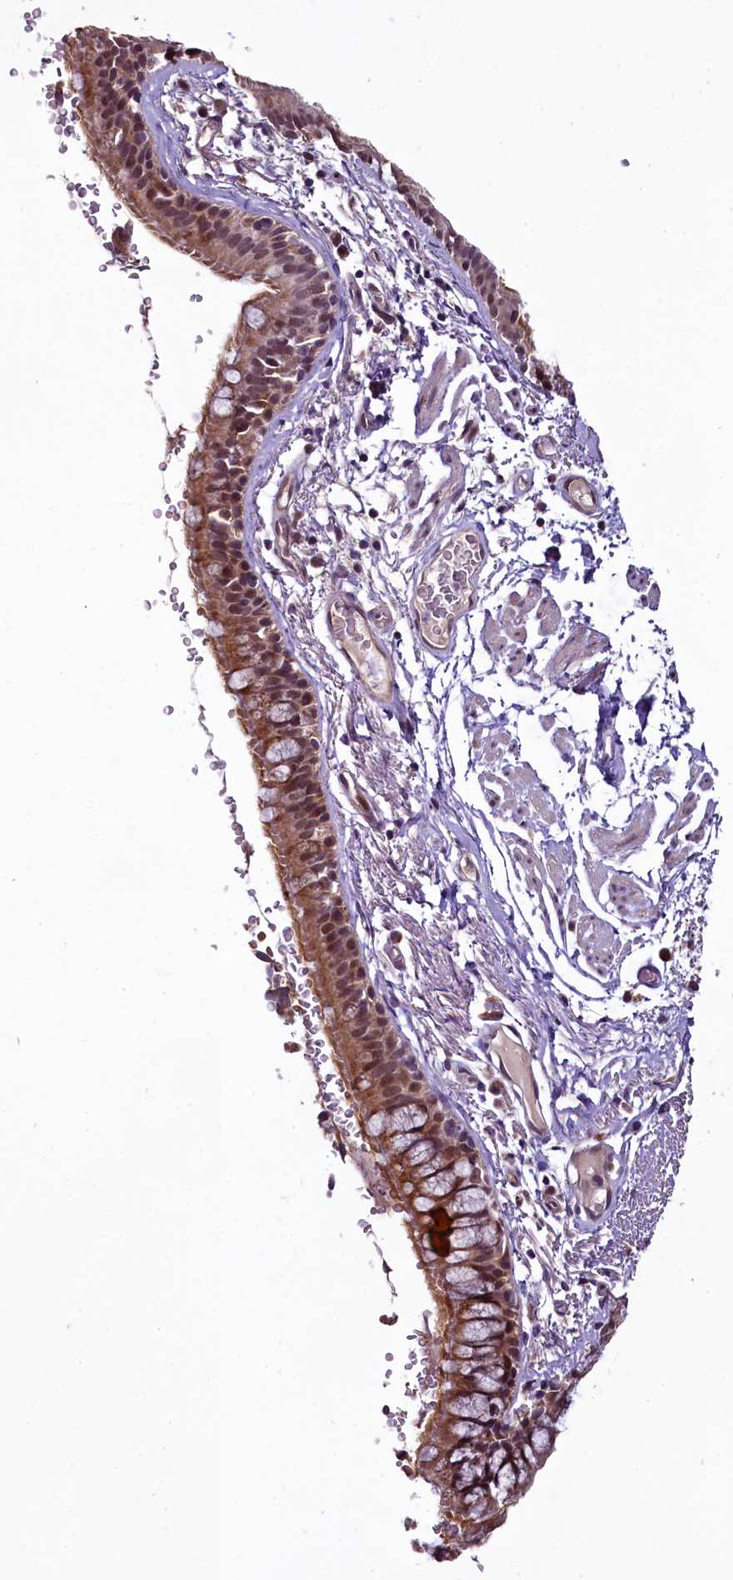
{"staining": {"intensity": "moderate", "quantity": ">75%", "location": "cytoplasmic/membranous,nuclear"}, "tissue": "bronchus", "cell_type": "Respiratory epithelial cells", "image_type": "normal", "snomed": [{"axis": "morphology", "description": "Normal tissue, NOS"}, {"axis": "topography", "description": "Lymph node"}, {"axis": "topography", "description": "Bronchus"}], "caption": "The histopathology image reveals staining of normal bronchus, revealing moderate cytoplasmic/membranous,nuclear protein expression (brown color) within respiratory epithelial cells. Immunohistochemistry stains the protein of interest in brown and the nuclei are stained blue.", "gene": "RPUSD2", "patient": {"sex": "male", "age": 63}}